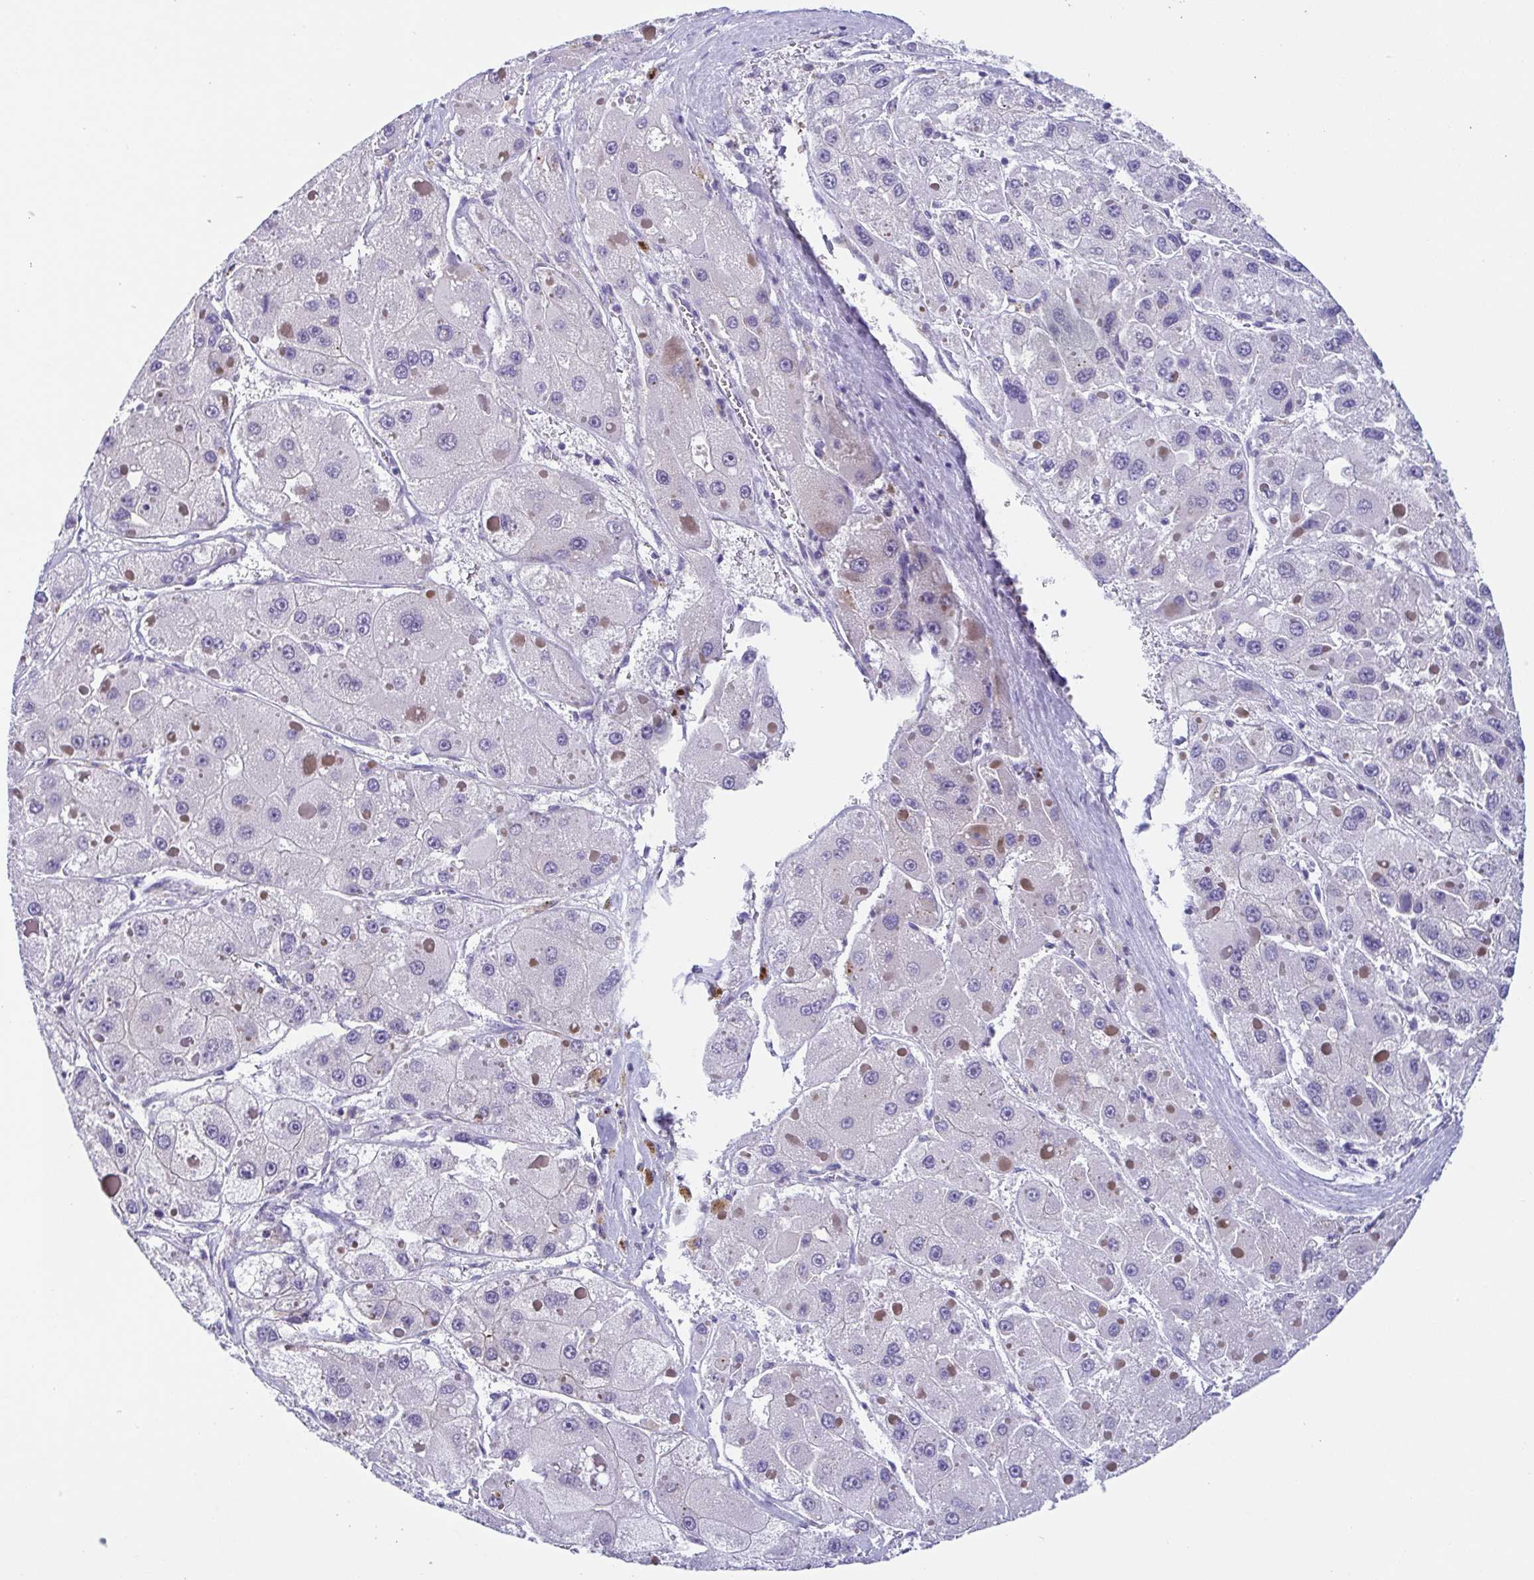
{"staining": {"intensity": "negative", "quantity": "none", "location": "none"}, "tissue": "liver cancer", "cell_type": "Tumor cells", "image_type": "cancer", "snomed": [{"axis": "morphology", "description": "Carcinoma, Hepatocellular, NOS"}, {"axis": "topography", "description": "Liver"}], "caption": "Micrograph shows no significant protein staining in tumor cells of liver cancer. Nuclei are stained in blue.", "gene": "UBE2Q1", "patient": {"sex": "female", "age": 73}}